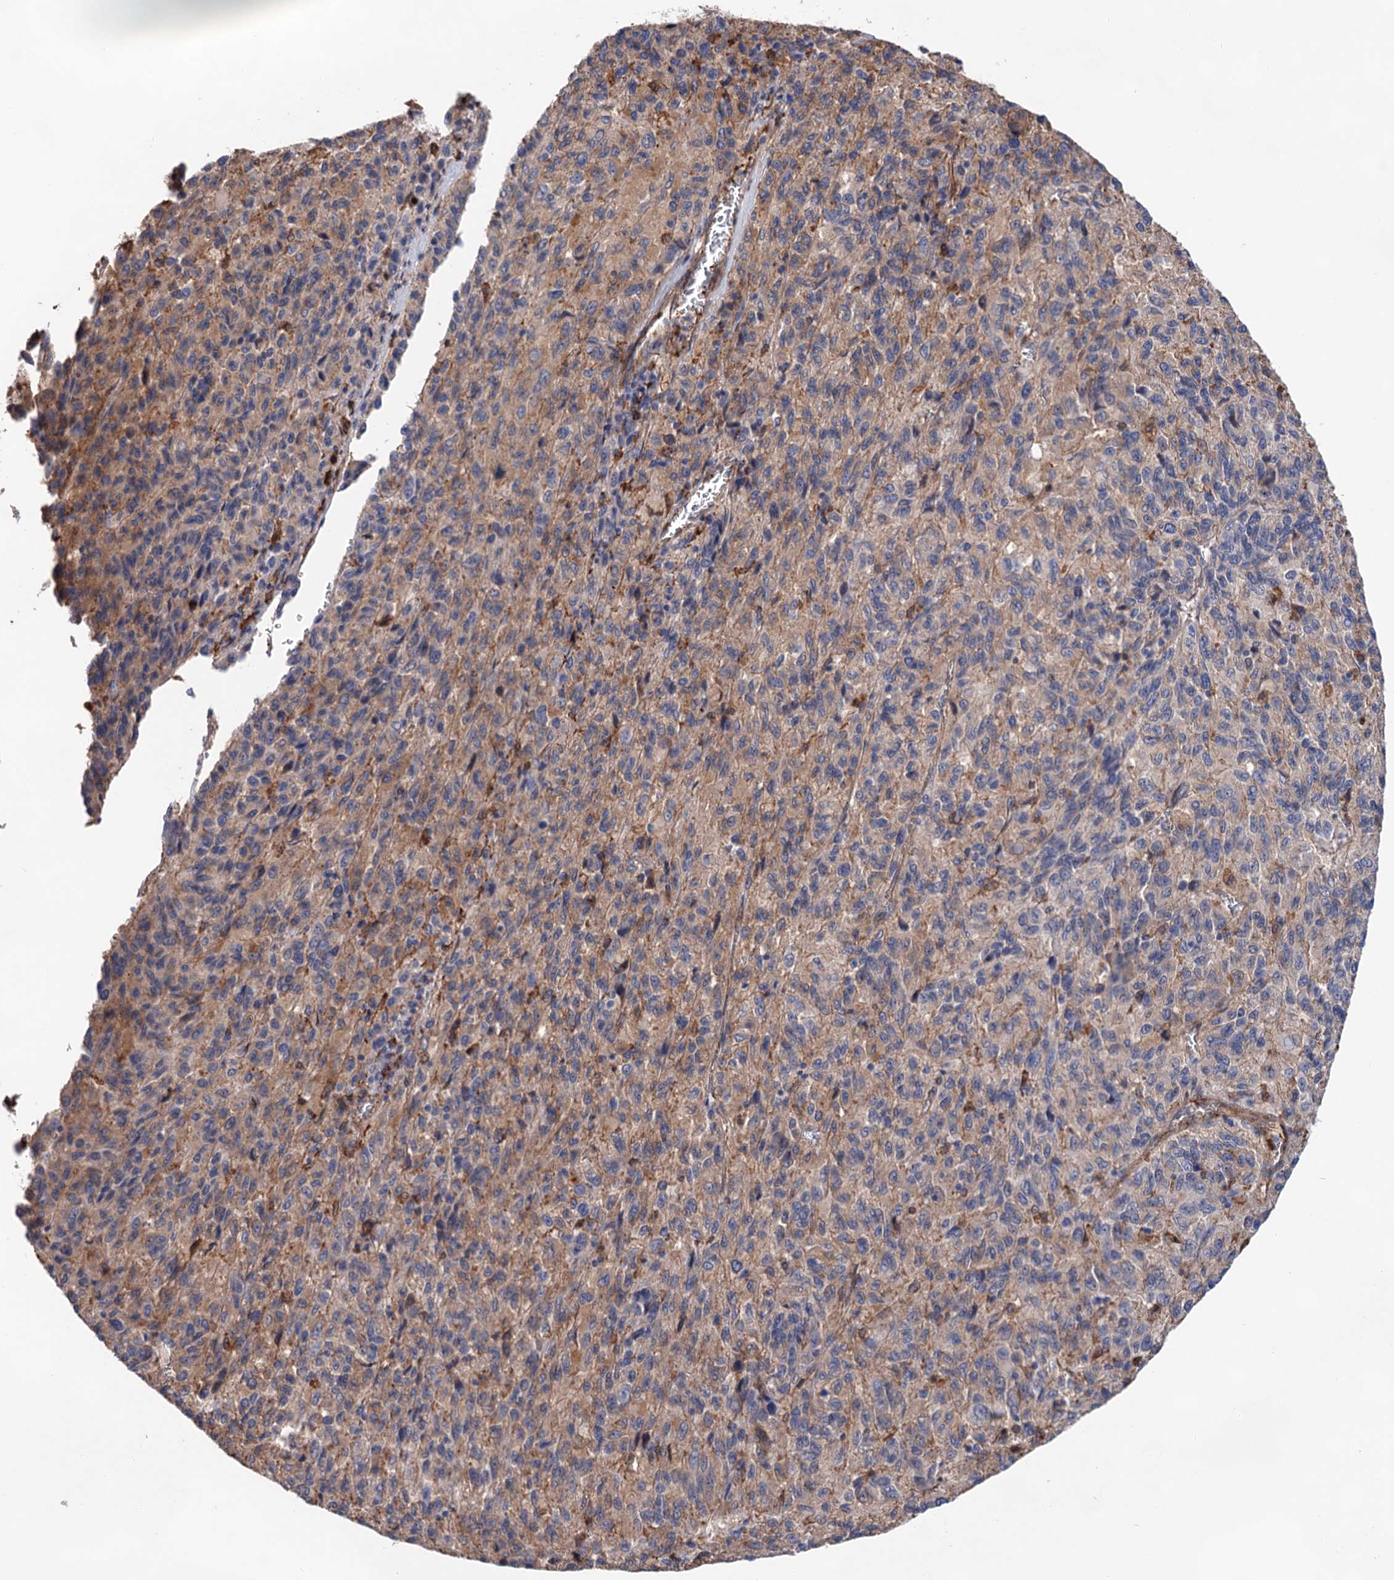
{"staining": {"intensity": "weak", "quantity": "25%-75%", "location": "cytoplasmic/membranous"}, "tissue": "melanoma", "cell_type": "Tumor cells", "image_type": "cancer", "snomed": [{"axis": "morphology", "description": "Malignant melanoma, Metastatic site"}, {"axis": "topography", "description": "Lung"}], "caption": "About 25%-75% of tumor cells in malignant melanoma (metastatic site) display weak cytoplasmic/membranous protein staining as visualized by brown immunohistochemical staining.", "gene": "TMTC3", "patient": {"sex": "male", "age": 64}}